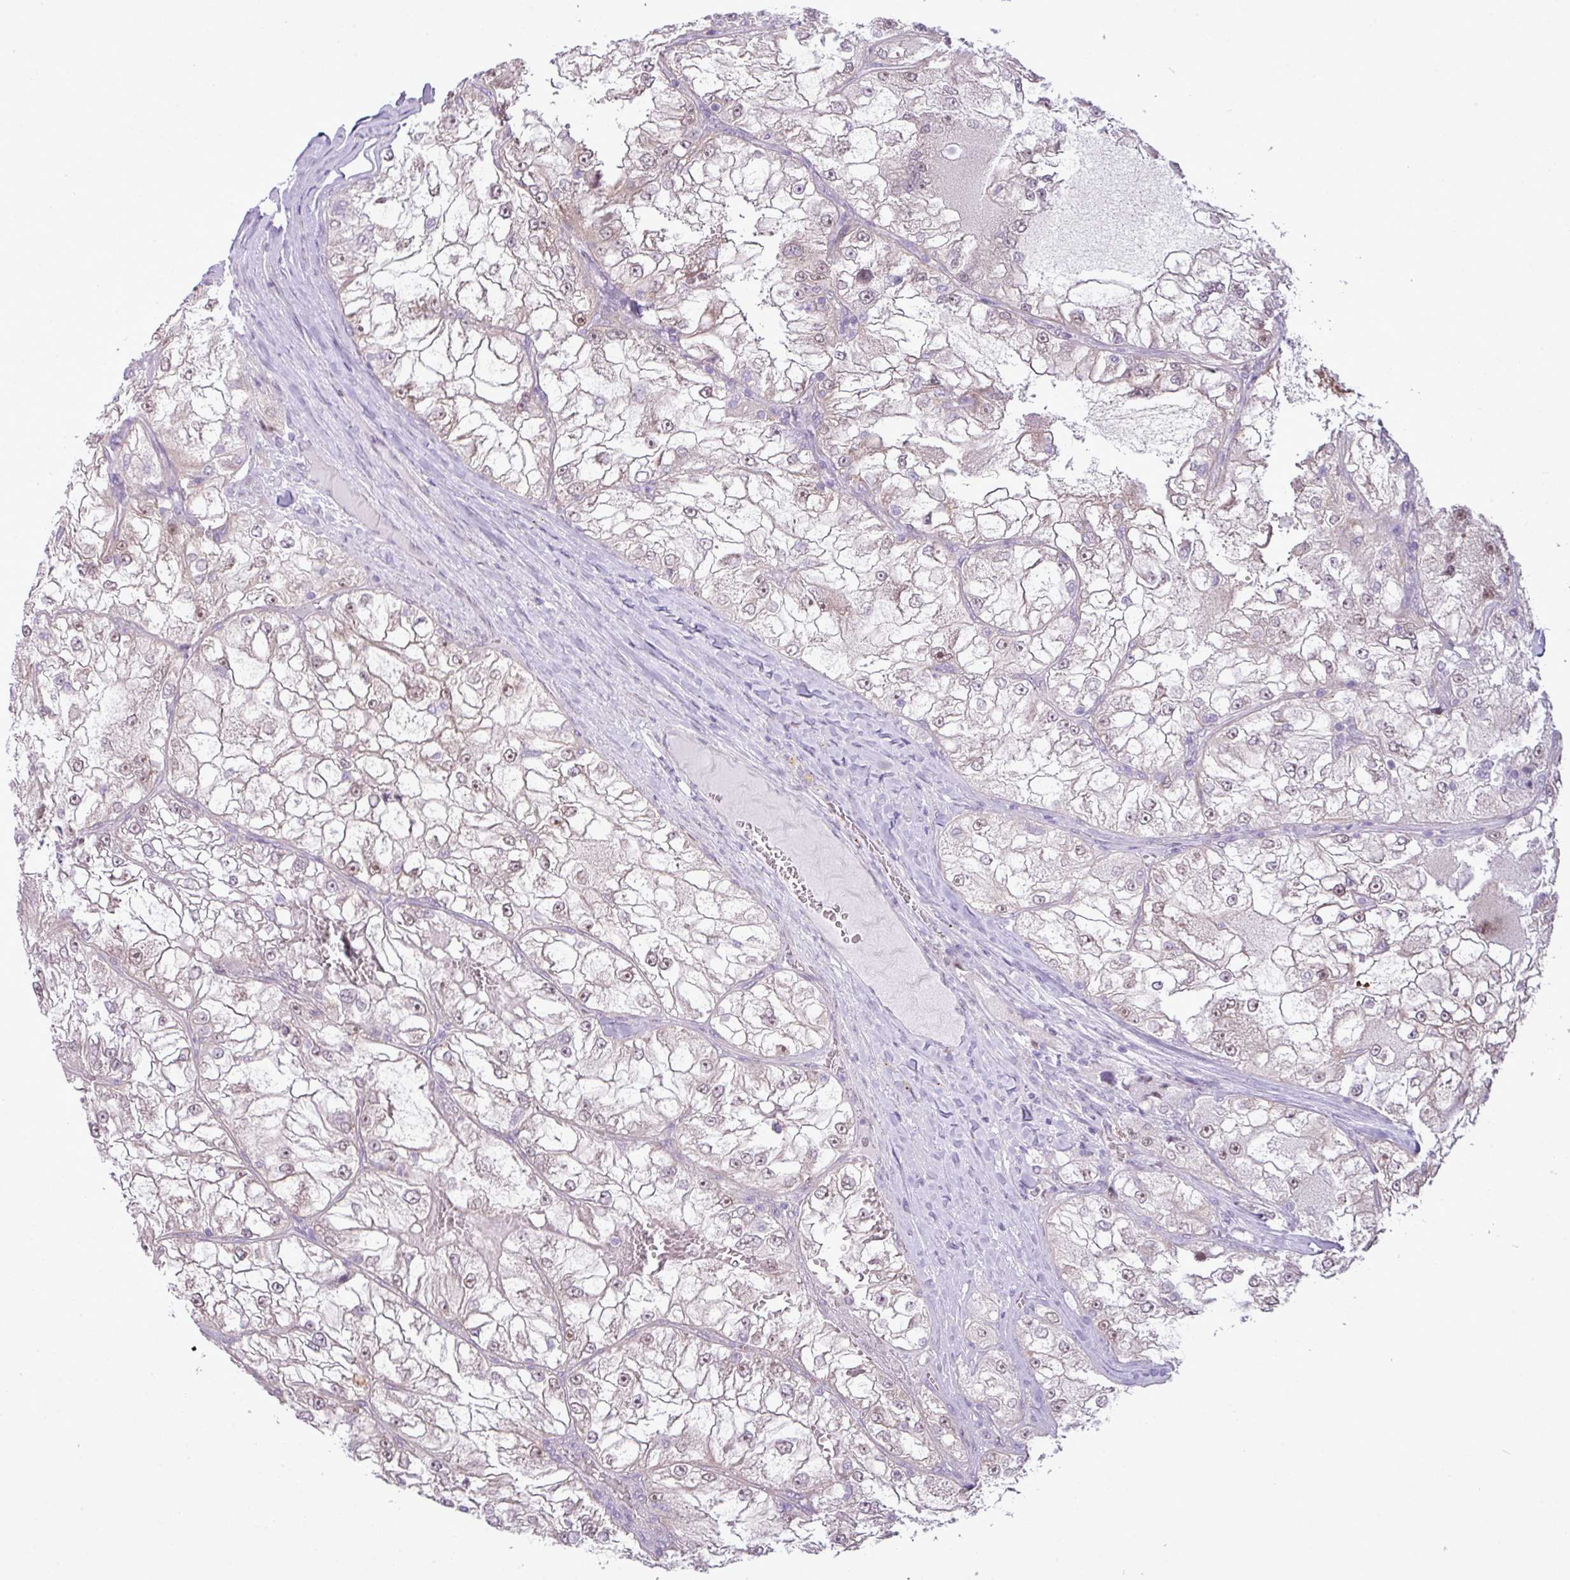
{"staining": {"intensity": "weak", "quantity": "<25%", "location": "nuclear"}, "tissue": "renal cancer", "cell_type": "Tumor cells", "image_type": "cancer", "snomed": [{"axis": "morphology", "description": "Adenocarcinoma, NOS"}, {"axis": "topography", "description": "Kidney"}], "caption": "An immunohistochemistry photomicrograph of renal cancer is shown. There is no staining in tumor cells of renal cancer.", "gene": "MAK16", "patient": {"sex": "female", "age": 72}}